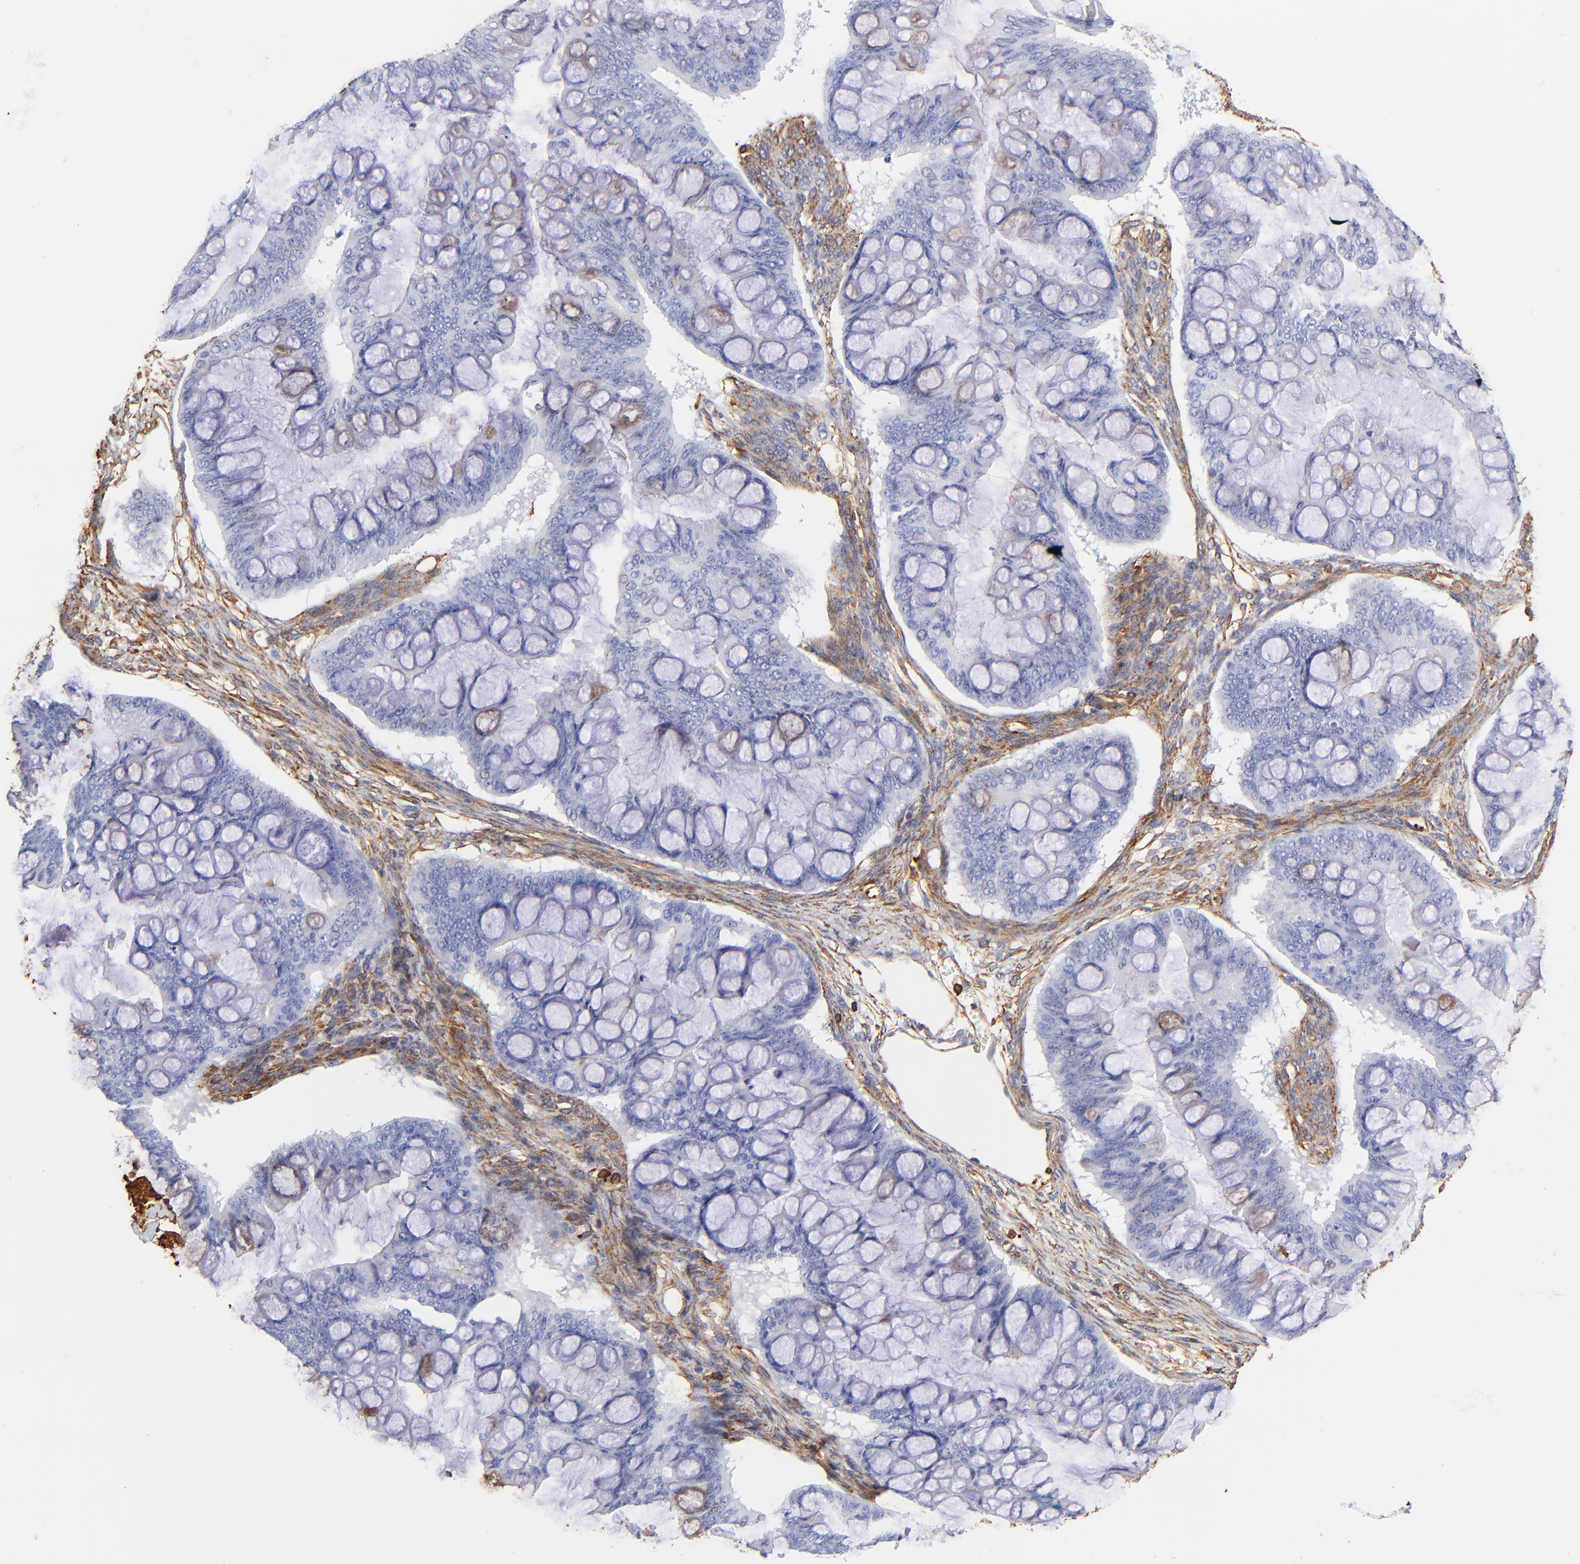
{"staining": {"intensity": "weak", "quantity": "<25%", "location": "cytoplasmic/membranous"}, "tissue": "ovarian cancer", "cell_type": "Tumor cells", "image_type": "cancer", "snomed": [{"axis": "morphology", "description": "Cystadenocarcinoma, mucinous, NOS"}, {"axis": "topography", "description": "Ovary"}], "caption": "There is no significant expression in tumor cells of ovarian mucinous cystadenocarcinoma.", "gene": "FLNA", "patient": {"sex": "female", "age": 73}}